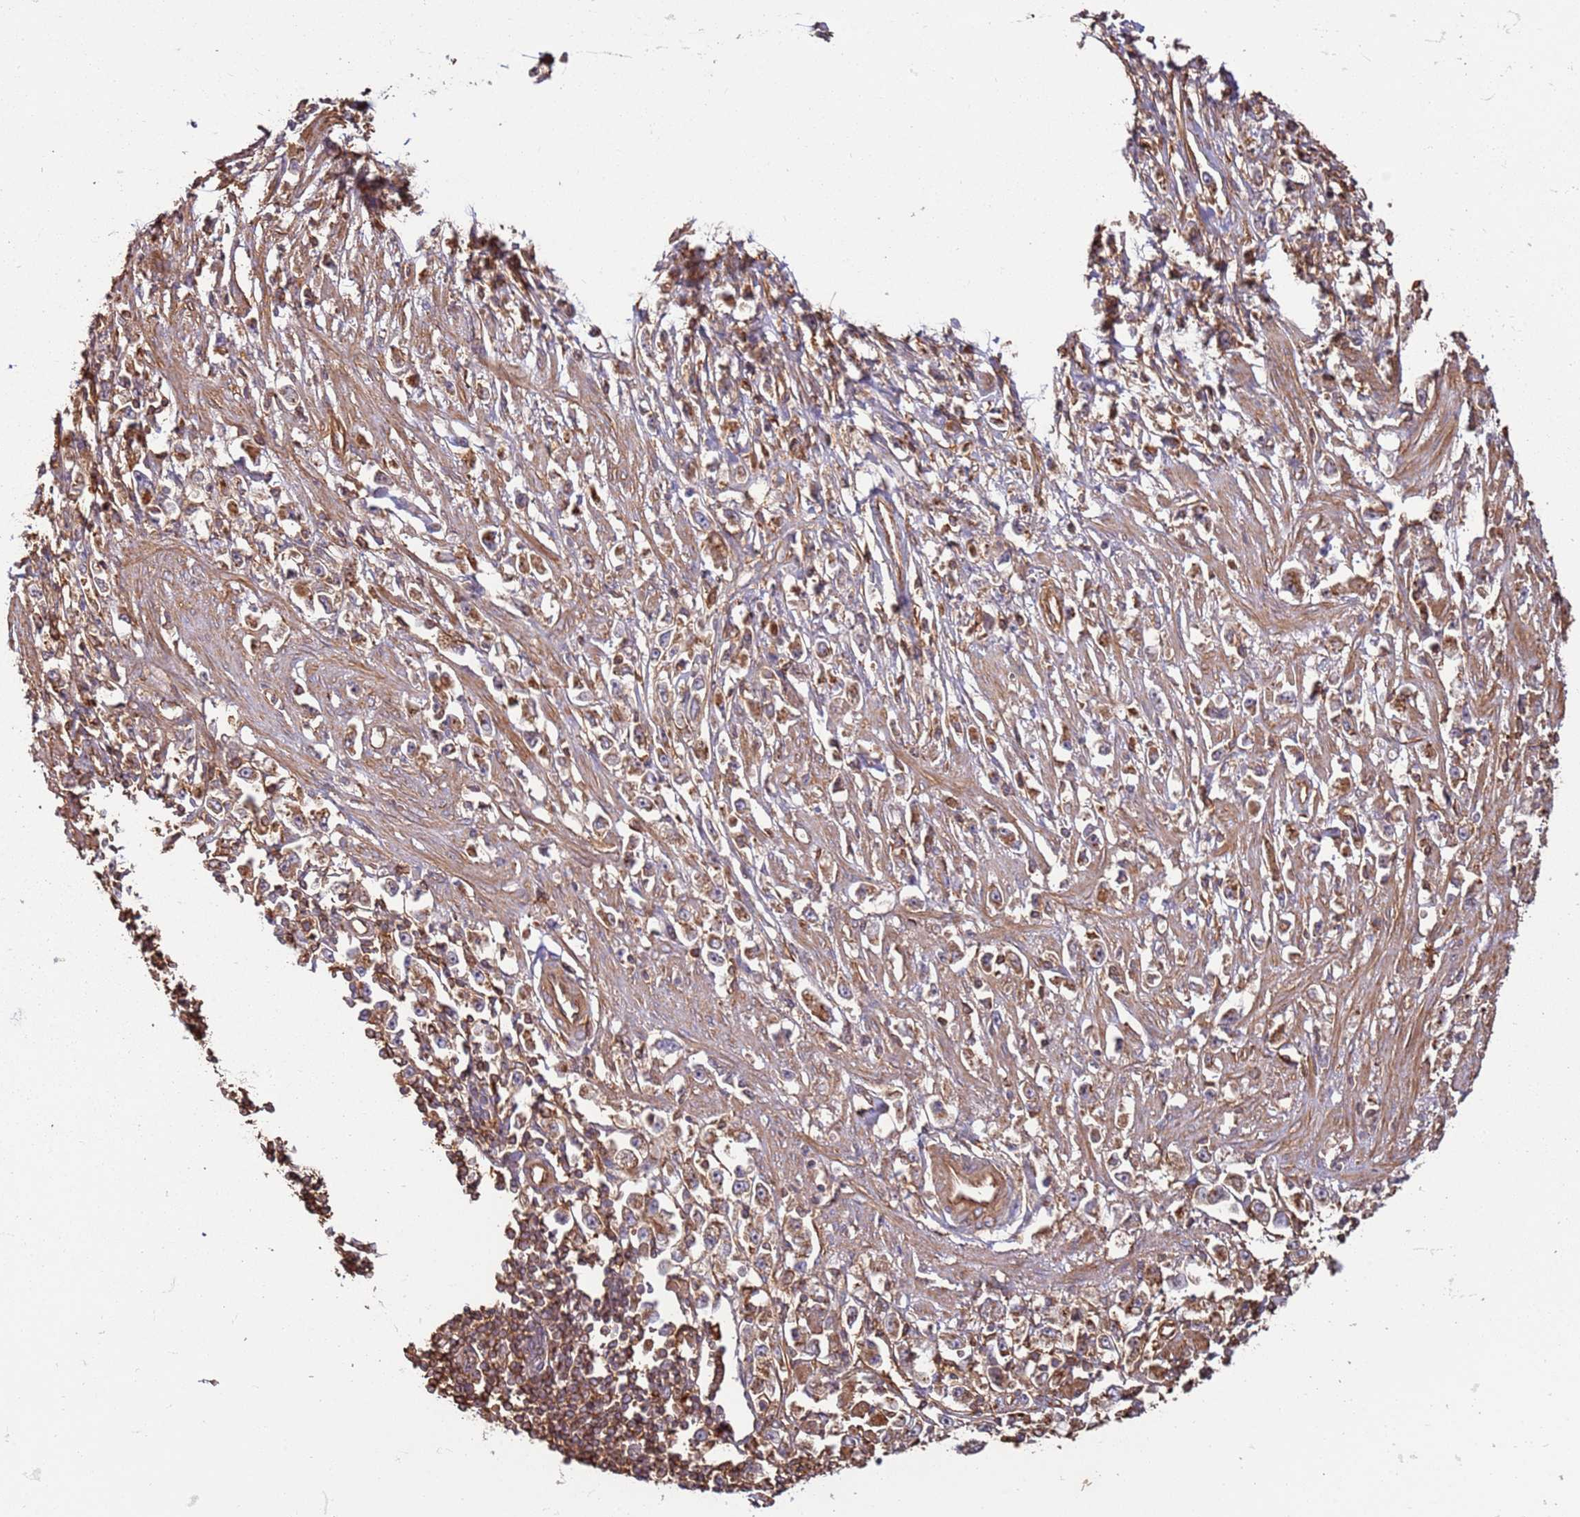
{"staining": {"intensity": "moderate", "quantity": ">75%", "location": "cytoplasmic/membranous"}, "tissue": "stomach cancer", "cell_type": "Tumor cells", "image_type": "cancer", "snomed": [{"axis": "morphology", "description": "Adenocarcinoma, NOS"}, {"axis": "topography", "description": "Stomach"}], "caption": "IHC staining of stomach adenocarcinoma, which exhibits medium levels of moderate cytoplasmic/membranous positivity in approximately >75% of tumor cells indicating moderate cytoplasmic/membranous protein expression. The staining was performed using DAB (3,3'-diaminobenzidine) (brown) for protein detection and nuclei were counterstained in hematoxylin (blue).", "gene": "ACVR2A", "patient": {"sex": "female", "age": 59}}